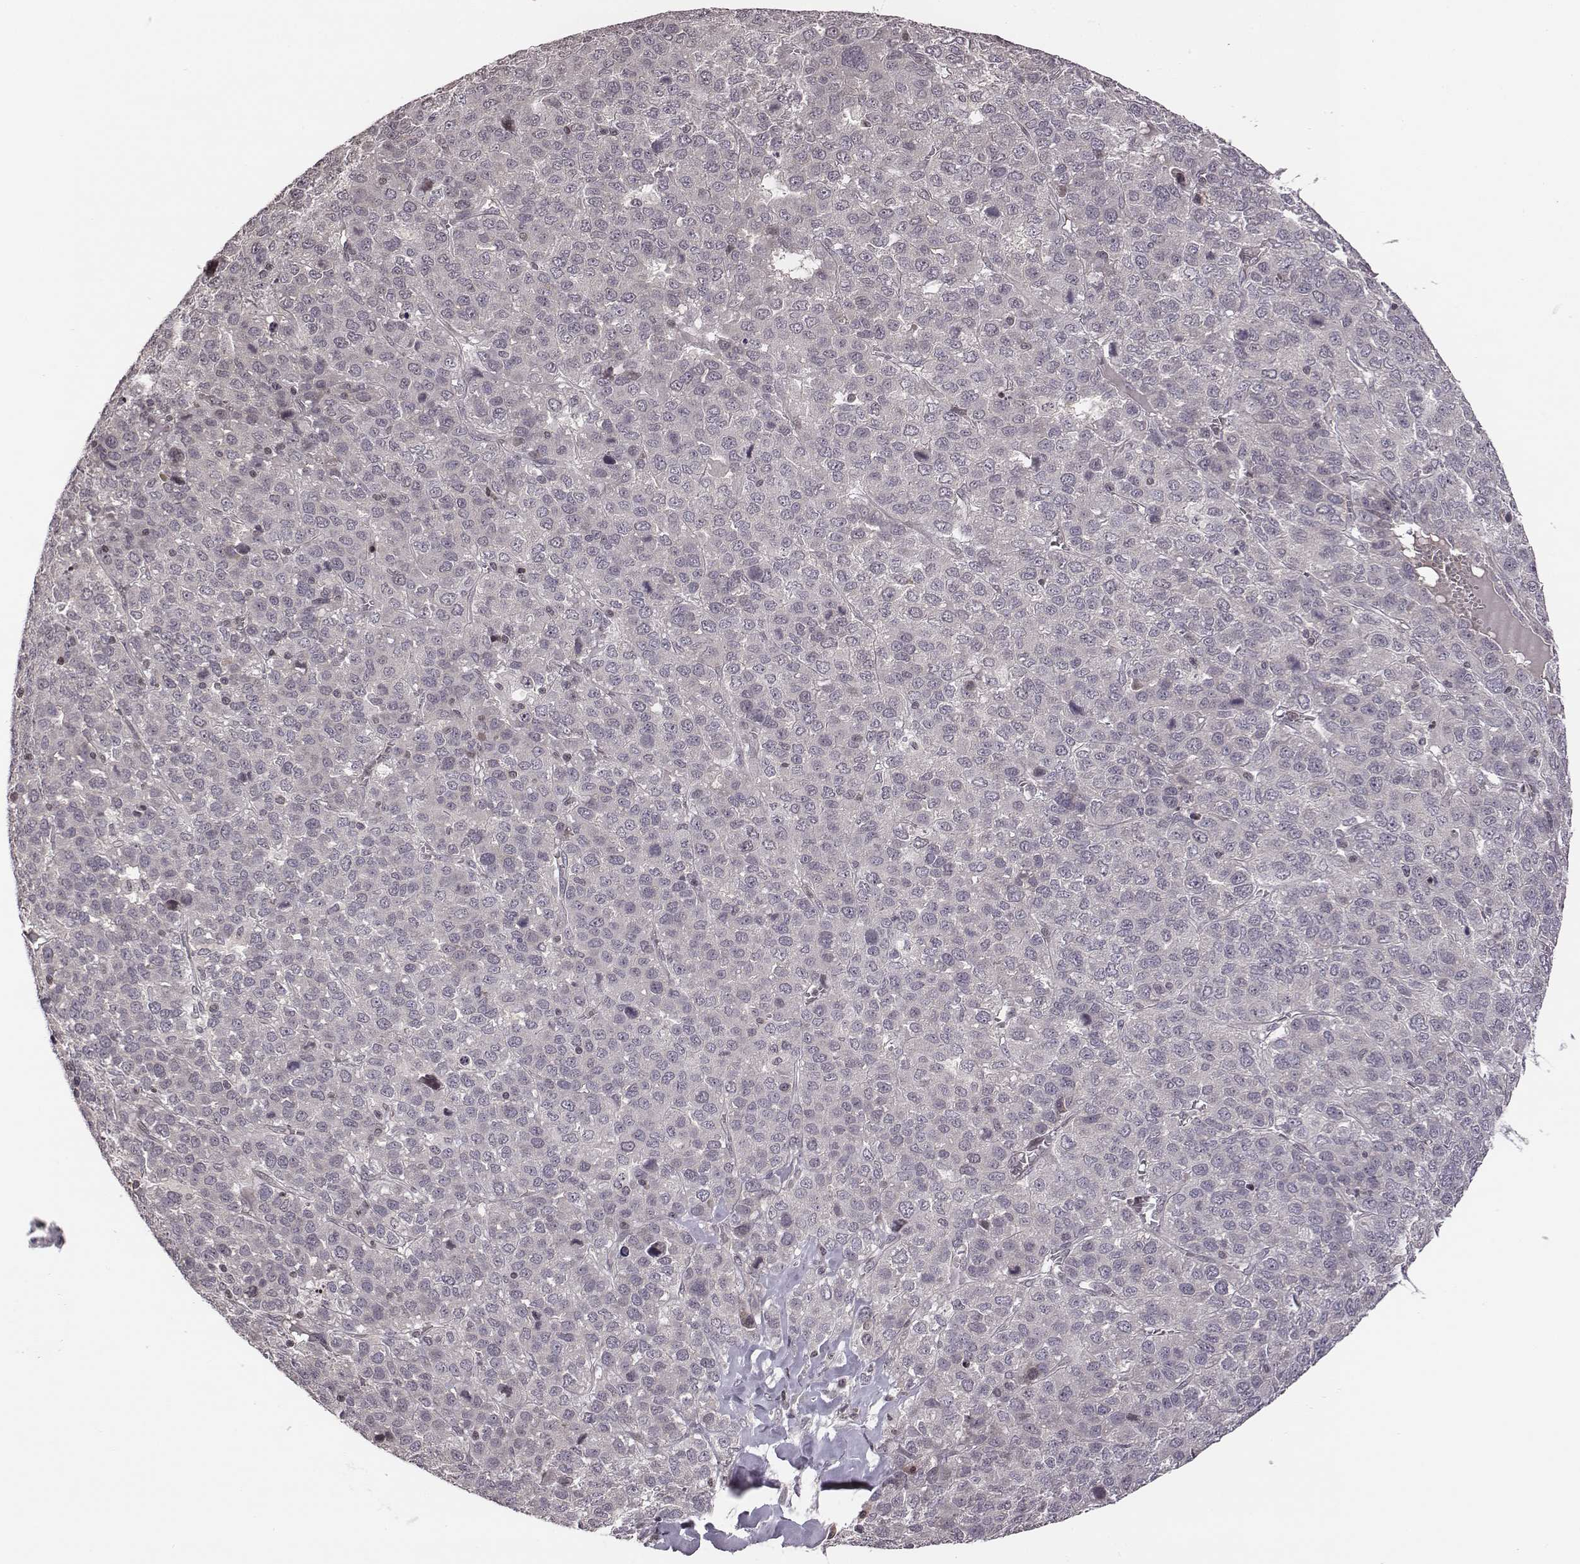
{"staining": {"intensity": "negative", "quantity": "none", "location": "none"}, "tissue": "liver cancer", "cell_type": "Tumor cells", "image_type": "cancer", "snomed": [{"axis": "morphology", "description": "Carcinoma, Hepatocellular, NOS"}, {"axis": "topography", "description": "Liver"}], "caption": "IHC of liver hepatocellular carcinoma exhibits no staining in tumor cells. (IHC, brightfield microscopy, high magnification).", "gene": "GRM4", "patient": {"sex": "male", "age": 69}}